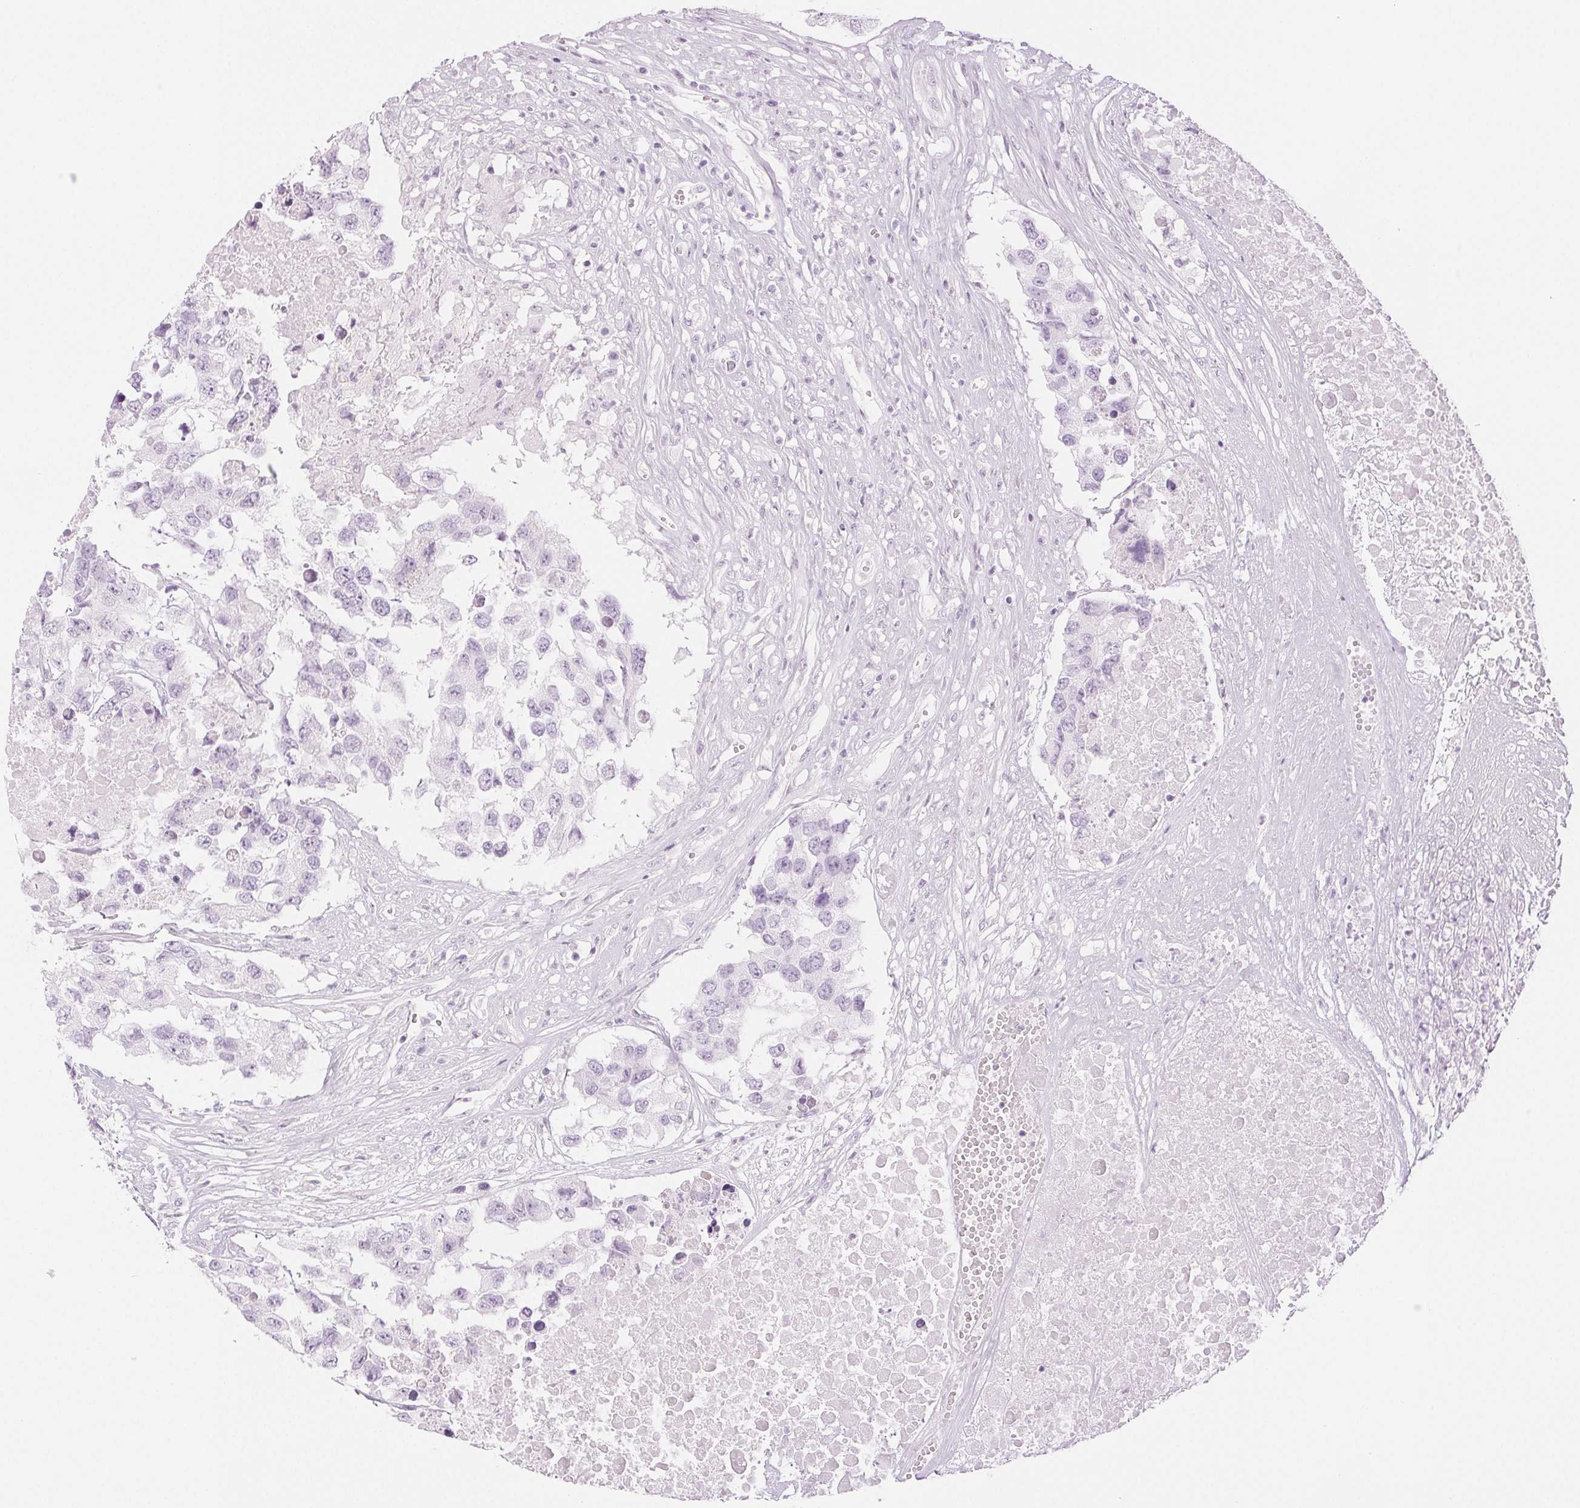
{"staining": {"intensity": "negative", "quantity": "none", "location": "none"}, "tissue": "testis cancer", "cell_type": "Tumor cells", "image_type": "cancer", "snomed": [{"axis": "morphology", "description": "Carcinoma, Embryonal, NOS"}, {"axis": "topography", "description": "Testis"}], "caption": "The image exhibits no significant positivity in tumor cells of testis cancer (embryonal carcinoma). (DAB (3,3'-diaminobenzidine) IHC visualized using brightfield microscopy, high magnification).", "gene": "SLC5A2", "patient": {"sex": "male", "age": 83}}